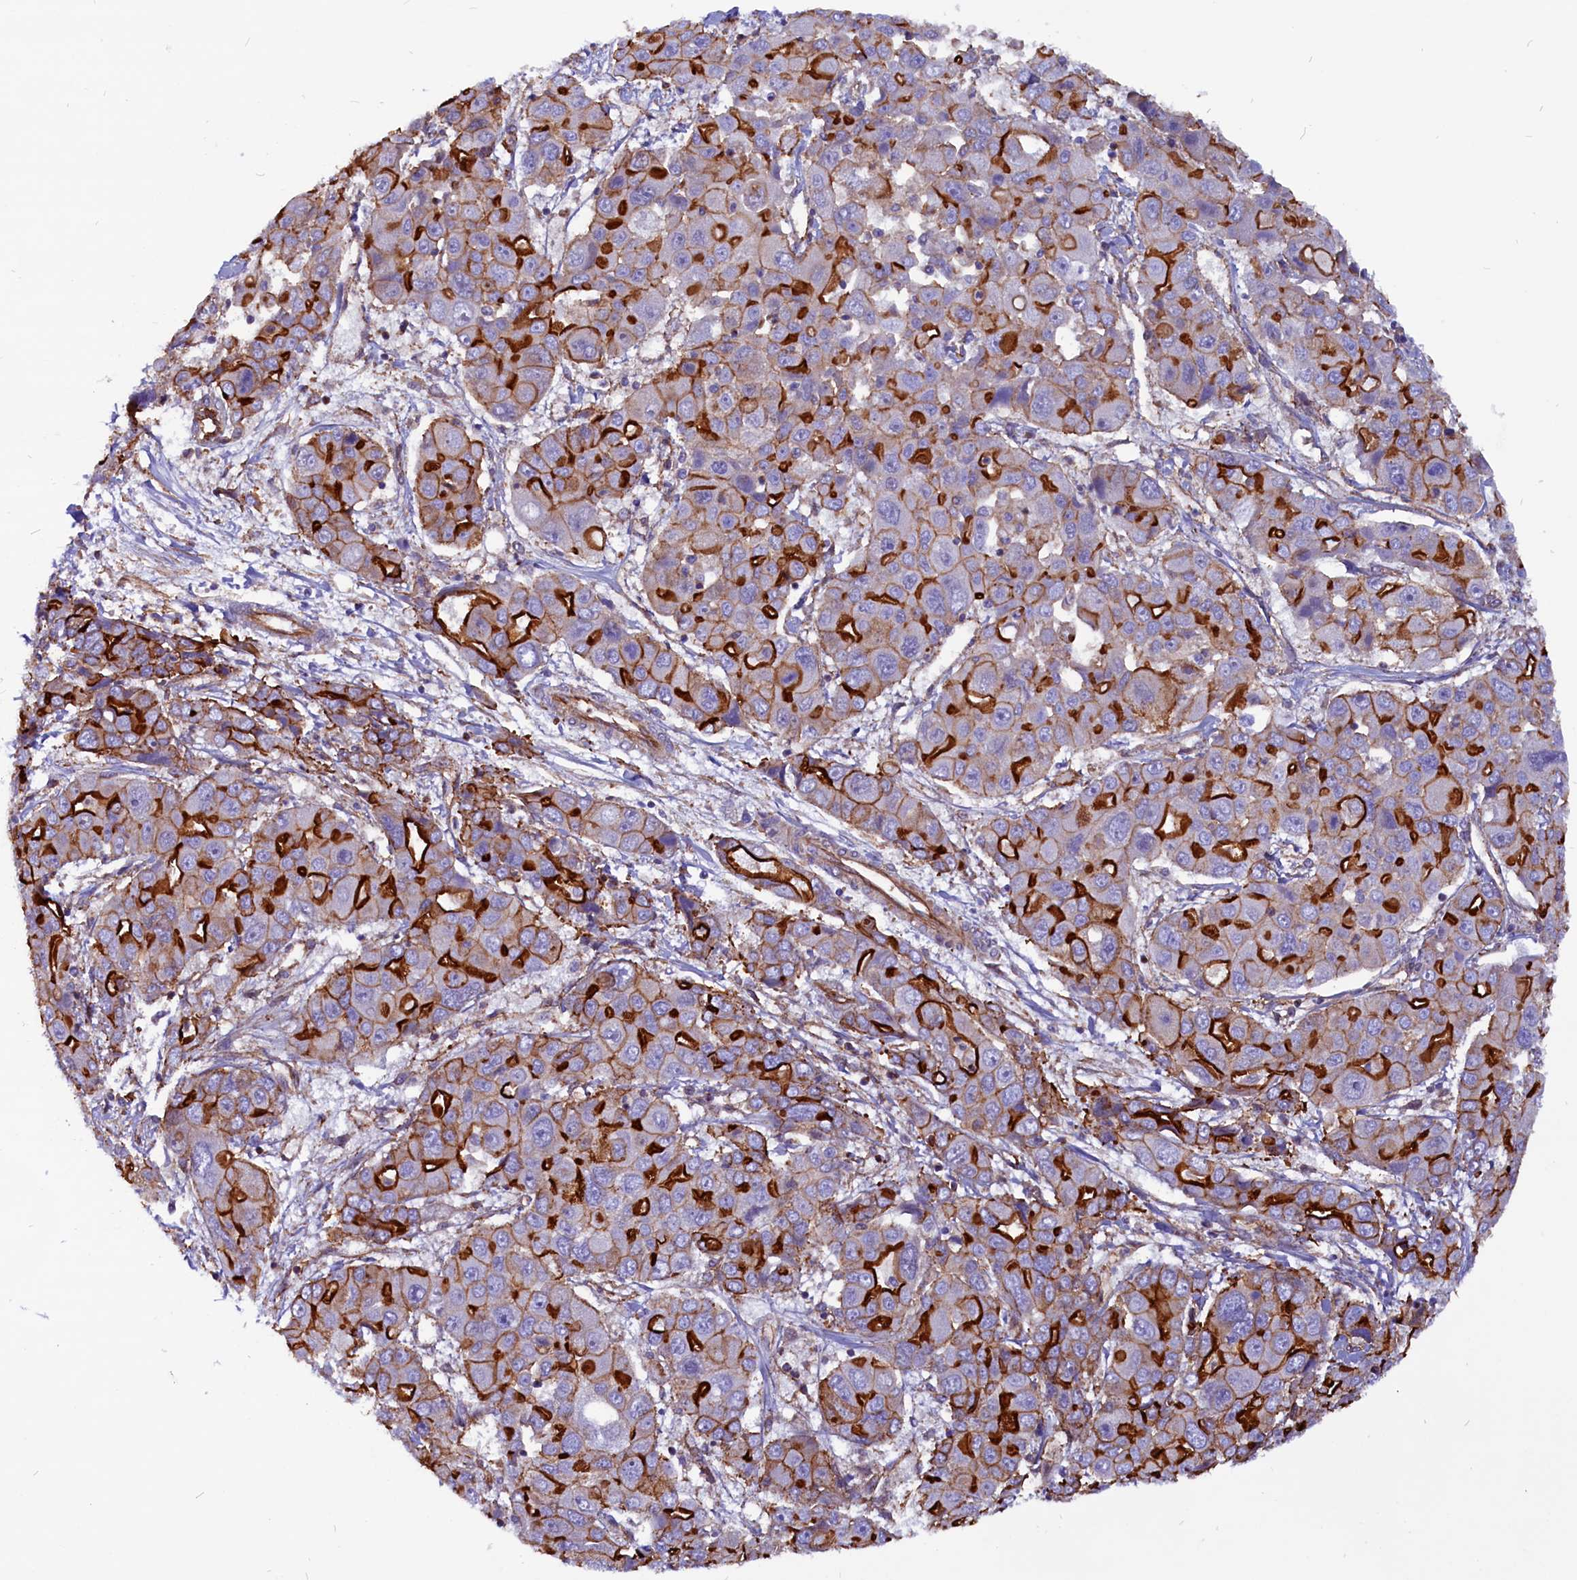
{"staining": {"intensity": "strong", "quantity": "25%-75%", "location": "cytoplasmic/membranous"}, "tissue": "liver cancer", "cell_type": "Tumor cells", "image_type": "cancer", "snomed": [{"axis": "morphology", "description": "Cholangiocarcinoma"}, {"axis": "topography", "description": "Liver"}], "caption": "Liver cancer (cholangiocarcinoma) stained with DAB IHC demonstrates high levels of strong cytoplasmic/membranous positivity in about 25%-75% of tumor cells. (brown staining indicates protein expression, while blue staining denotes nuclei).", "gene": "ZNF749", "patient": {"sex": "male", "age": 67}}